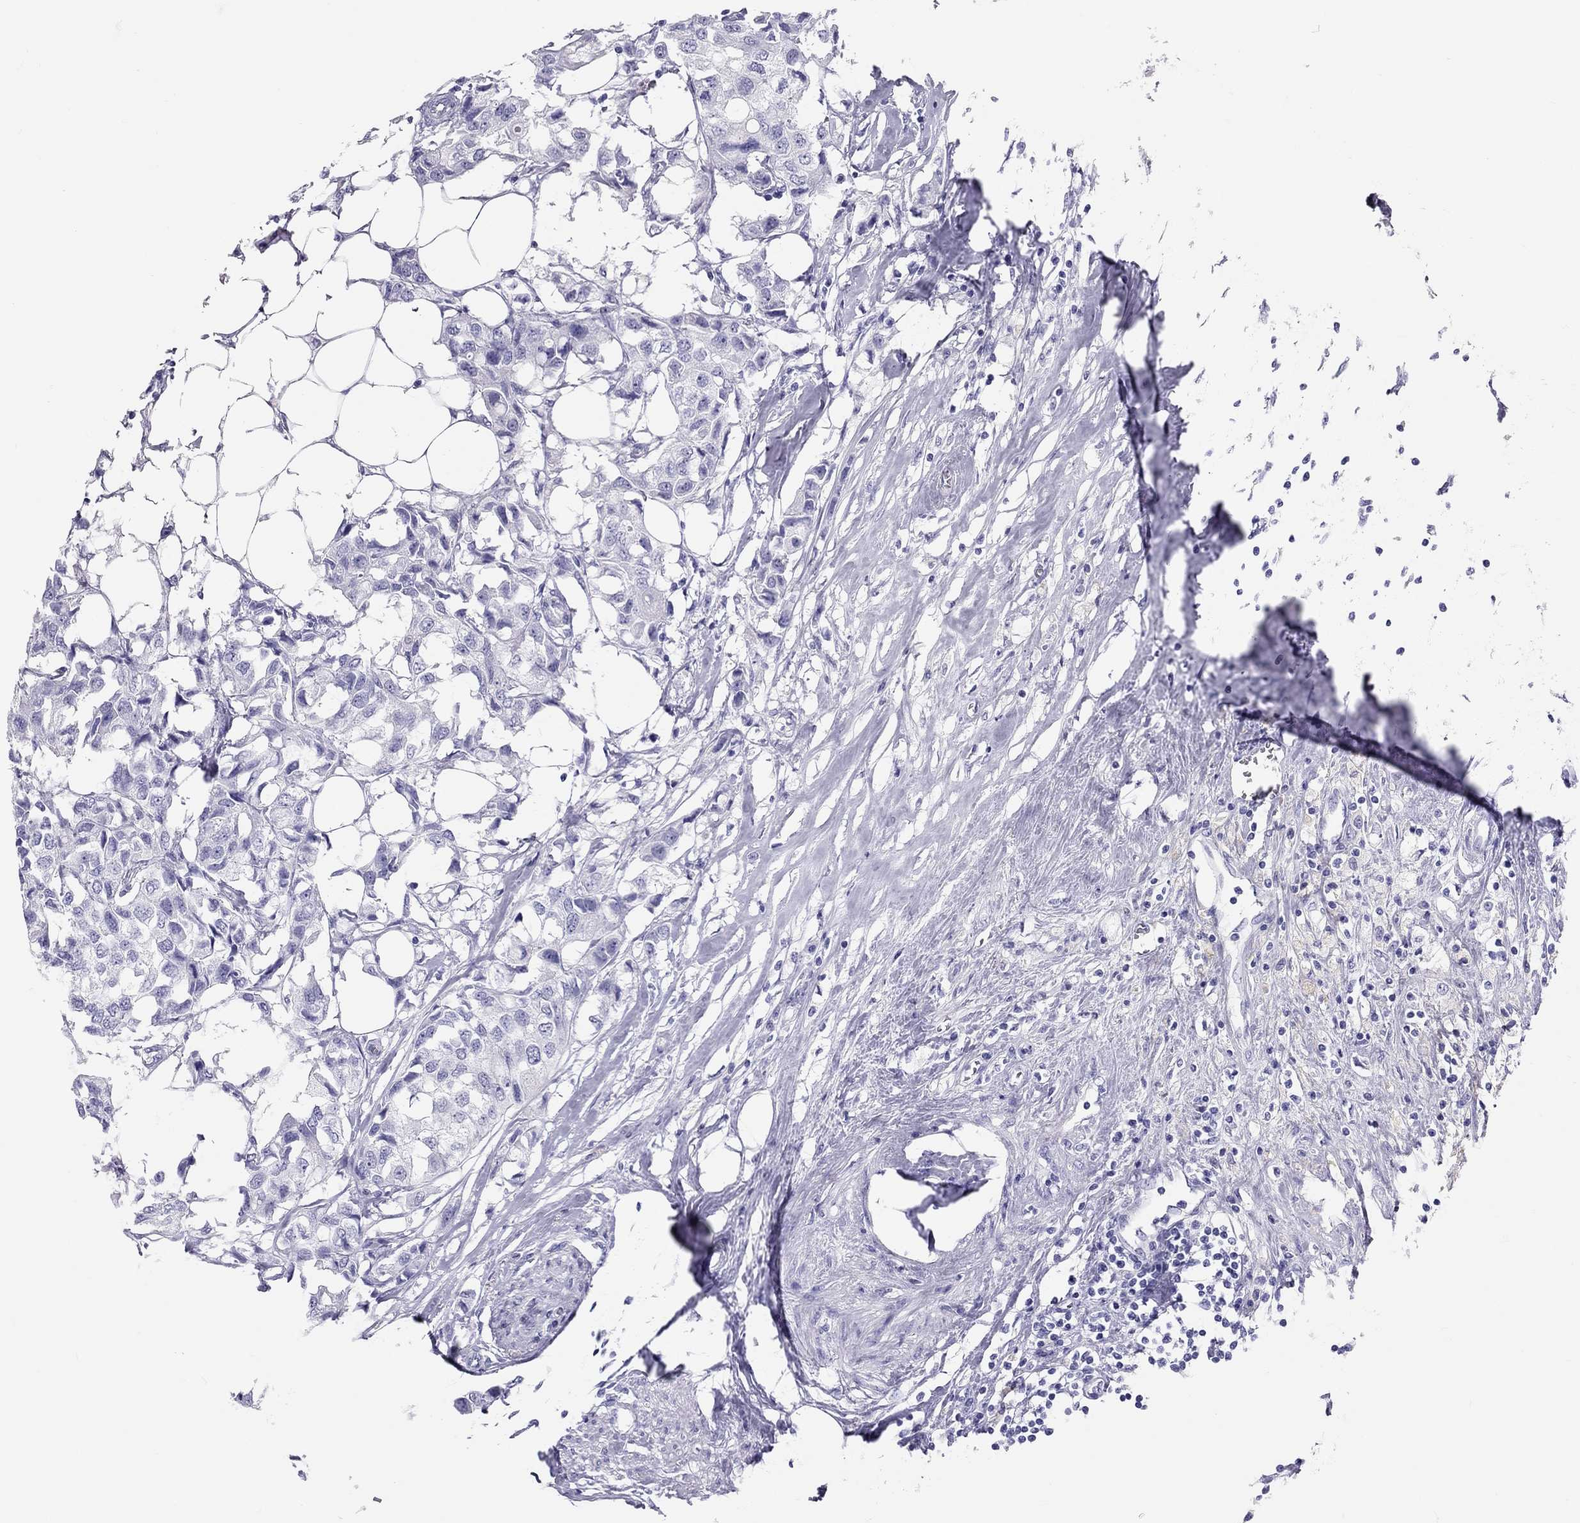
{"staining": {"intensity": "negative", "quantity": "none", "location": "none"}, "tissue": "breast cancer", "cell_type": "Tumor cells", "image_type": "cancer", "snomed": [{"axis": "morphology", "description": "Duct carcinoma"}, {"axis": "topography", "description": "Breast"}], "caption": "Immunohistochemistry image of breast intraductal carcinoma stained for a protein (brown), which shows no expression in tumor cells.", "gene": "PSMB11", "patient": {"sex": "female", "age": 80}}